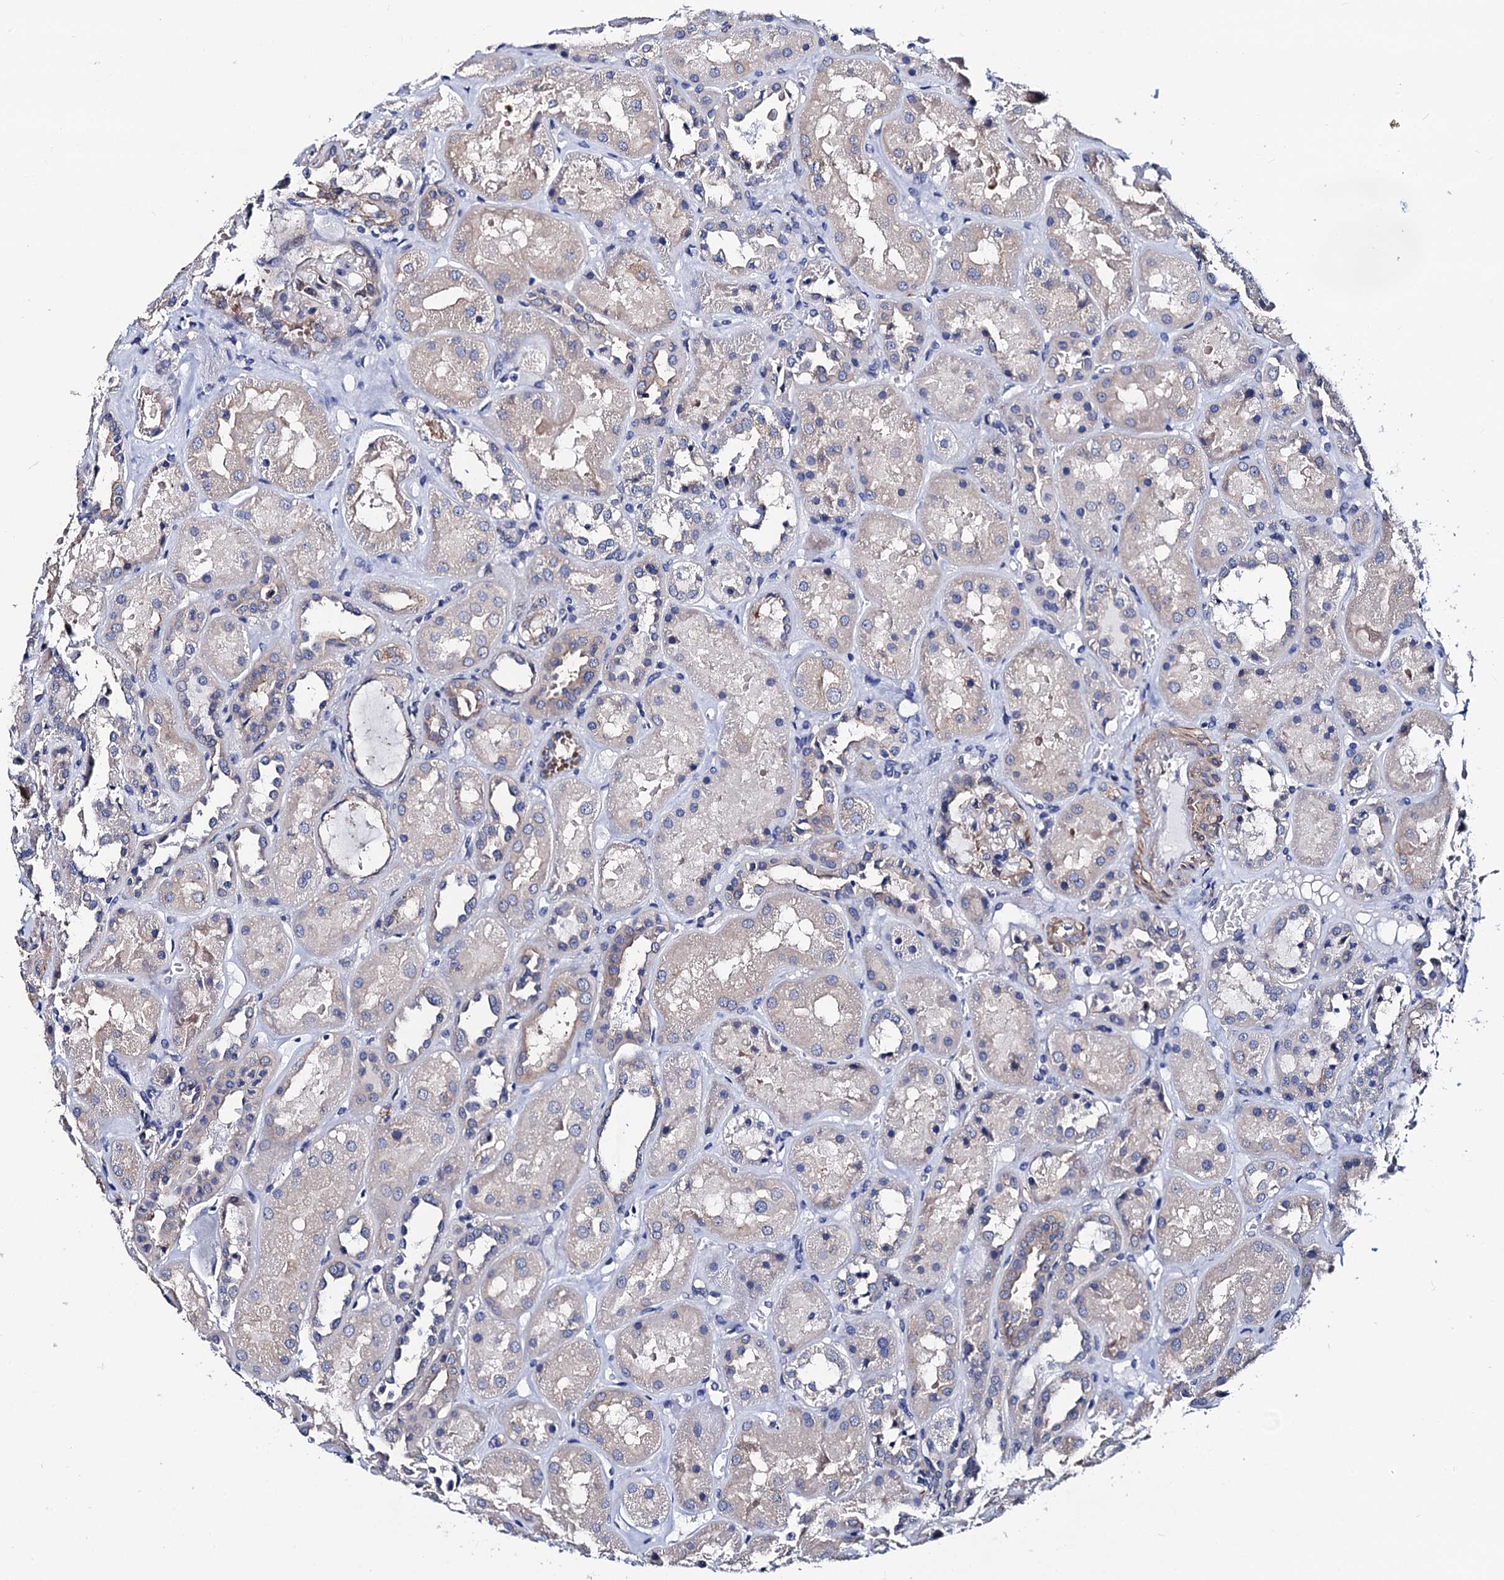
{"staining": {"intensity": "moderate", "quantity": "<25%", "location": "cytoplasmic/membranous"}, "tissue": "kidney", "cell_type": "Cells in glomeruli", "image_type": "normal", "snomed": [{"axis": "morphology", "description": "Normal tissue, NOS"}, {"axis": "topography", "description": "Kidney"}], "caption": "Immunohistochemistry (IHC) image of normal kidney: kidney stained using immunohistochemistry (IHC) reveals low levels of moderate protein expression localized specifically in the cytoplasmic/membranous of cells in glomeruli, appearing as a cytoplasmic/membranous brown color.", "gene": "ZDHHC18", "patient": {"sex": "male", "age": 70}}